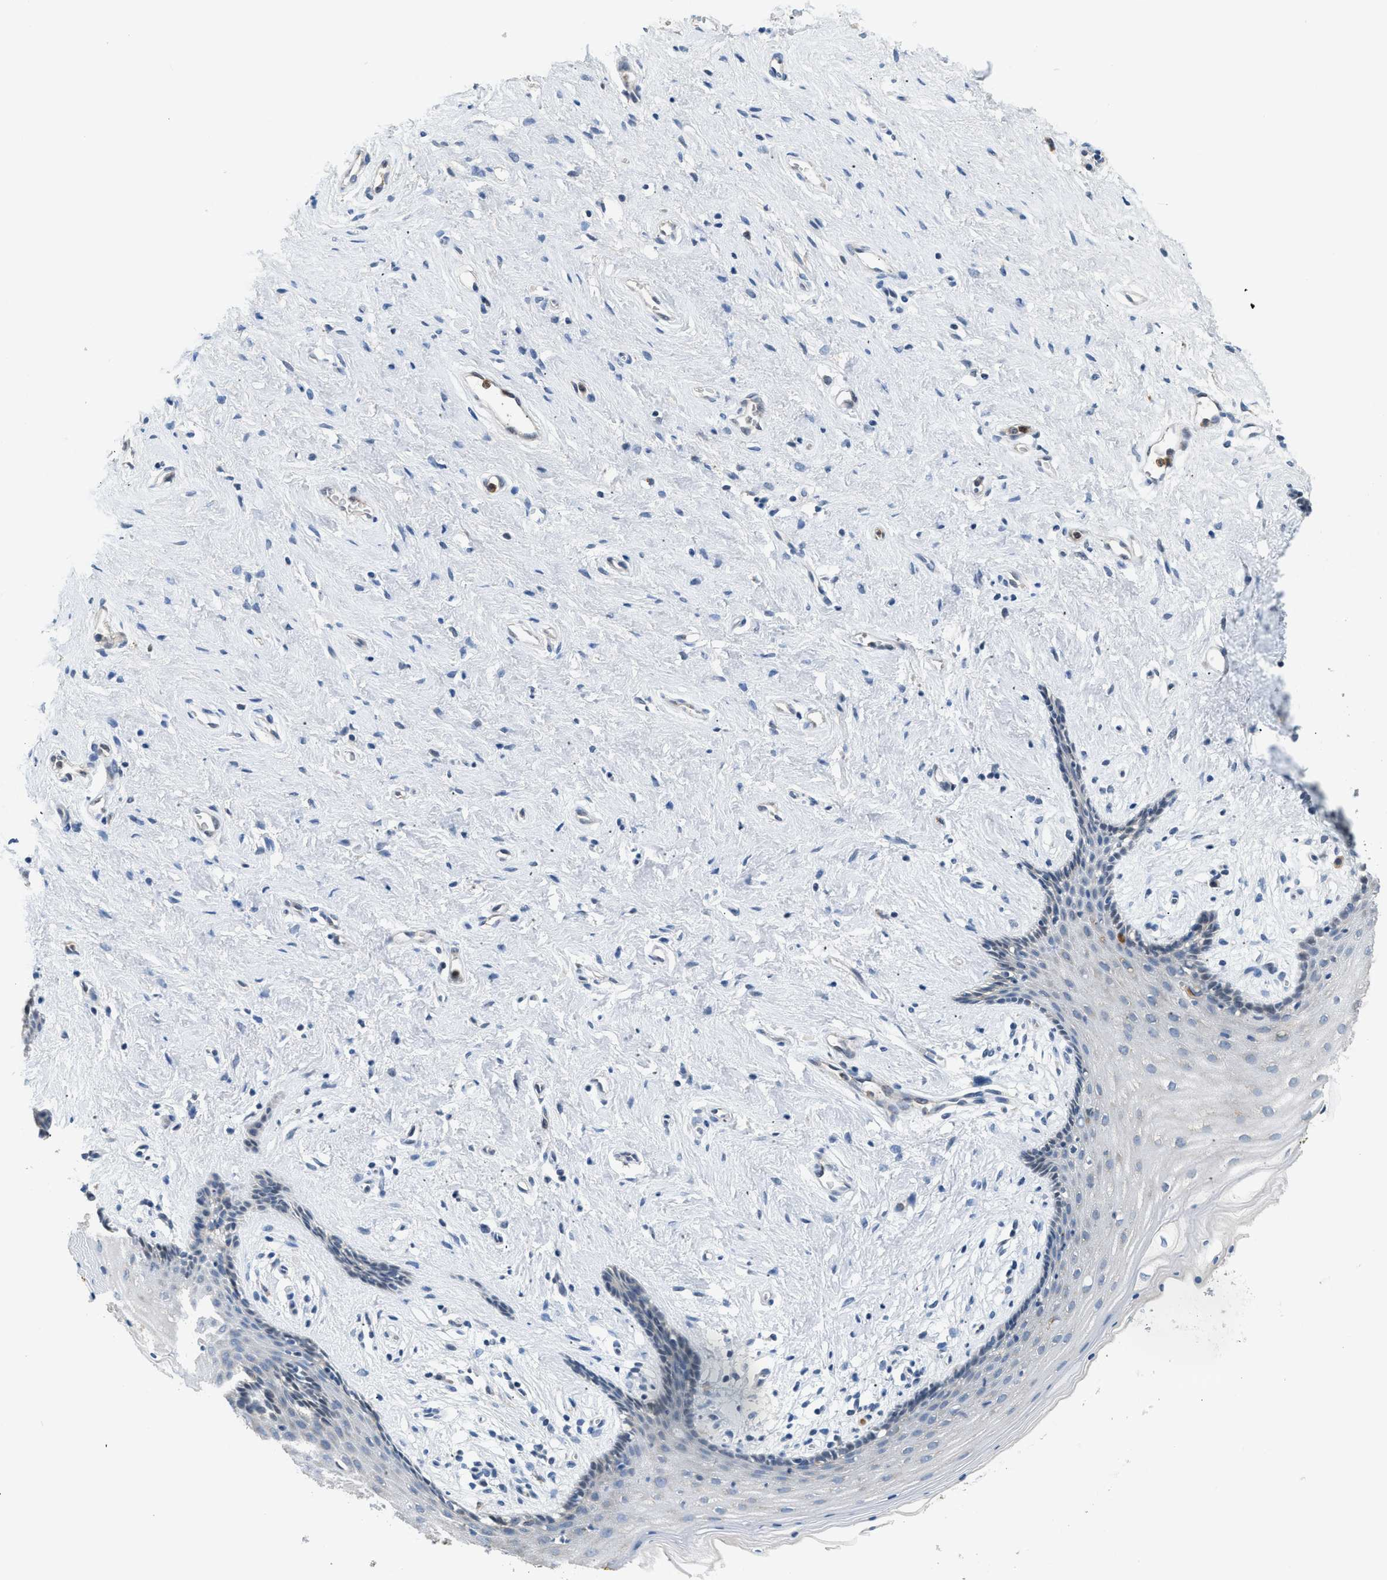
{"staining": {"intensity": "negative", "quantity": "none", "location": "none"}, "tissue": "vagina", "cell_type": "Squamous epithelial cells", "image_type": "normal", "snomed": [{"axis": "morphology", "description": "Normal tissue, NOS"}, {"axis": "topography", "description": "Vagina"}], "caption": "Squamous epithelial cells are negative for brown protein staining in unremarkable vagina. (DAB IHC visualized using brightfield microscopy, high magnification).", "gene": "TOMM34", "patient": {"sex": "female", "age": 44}}